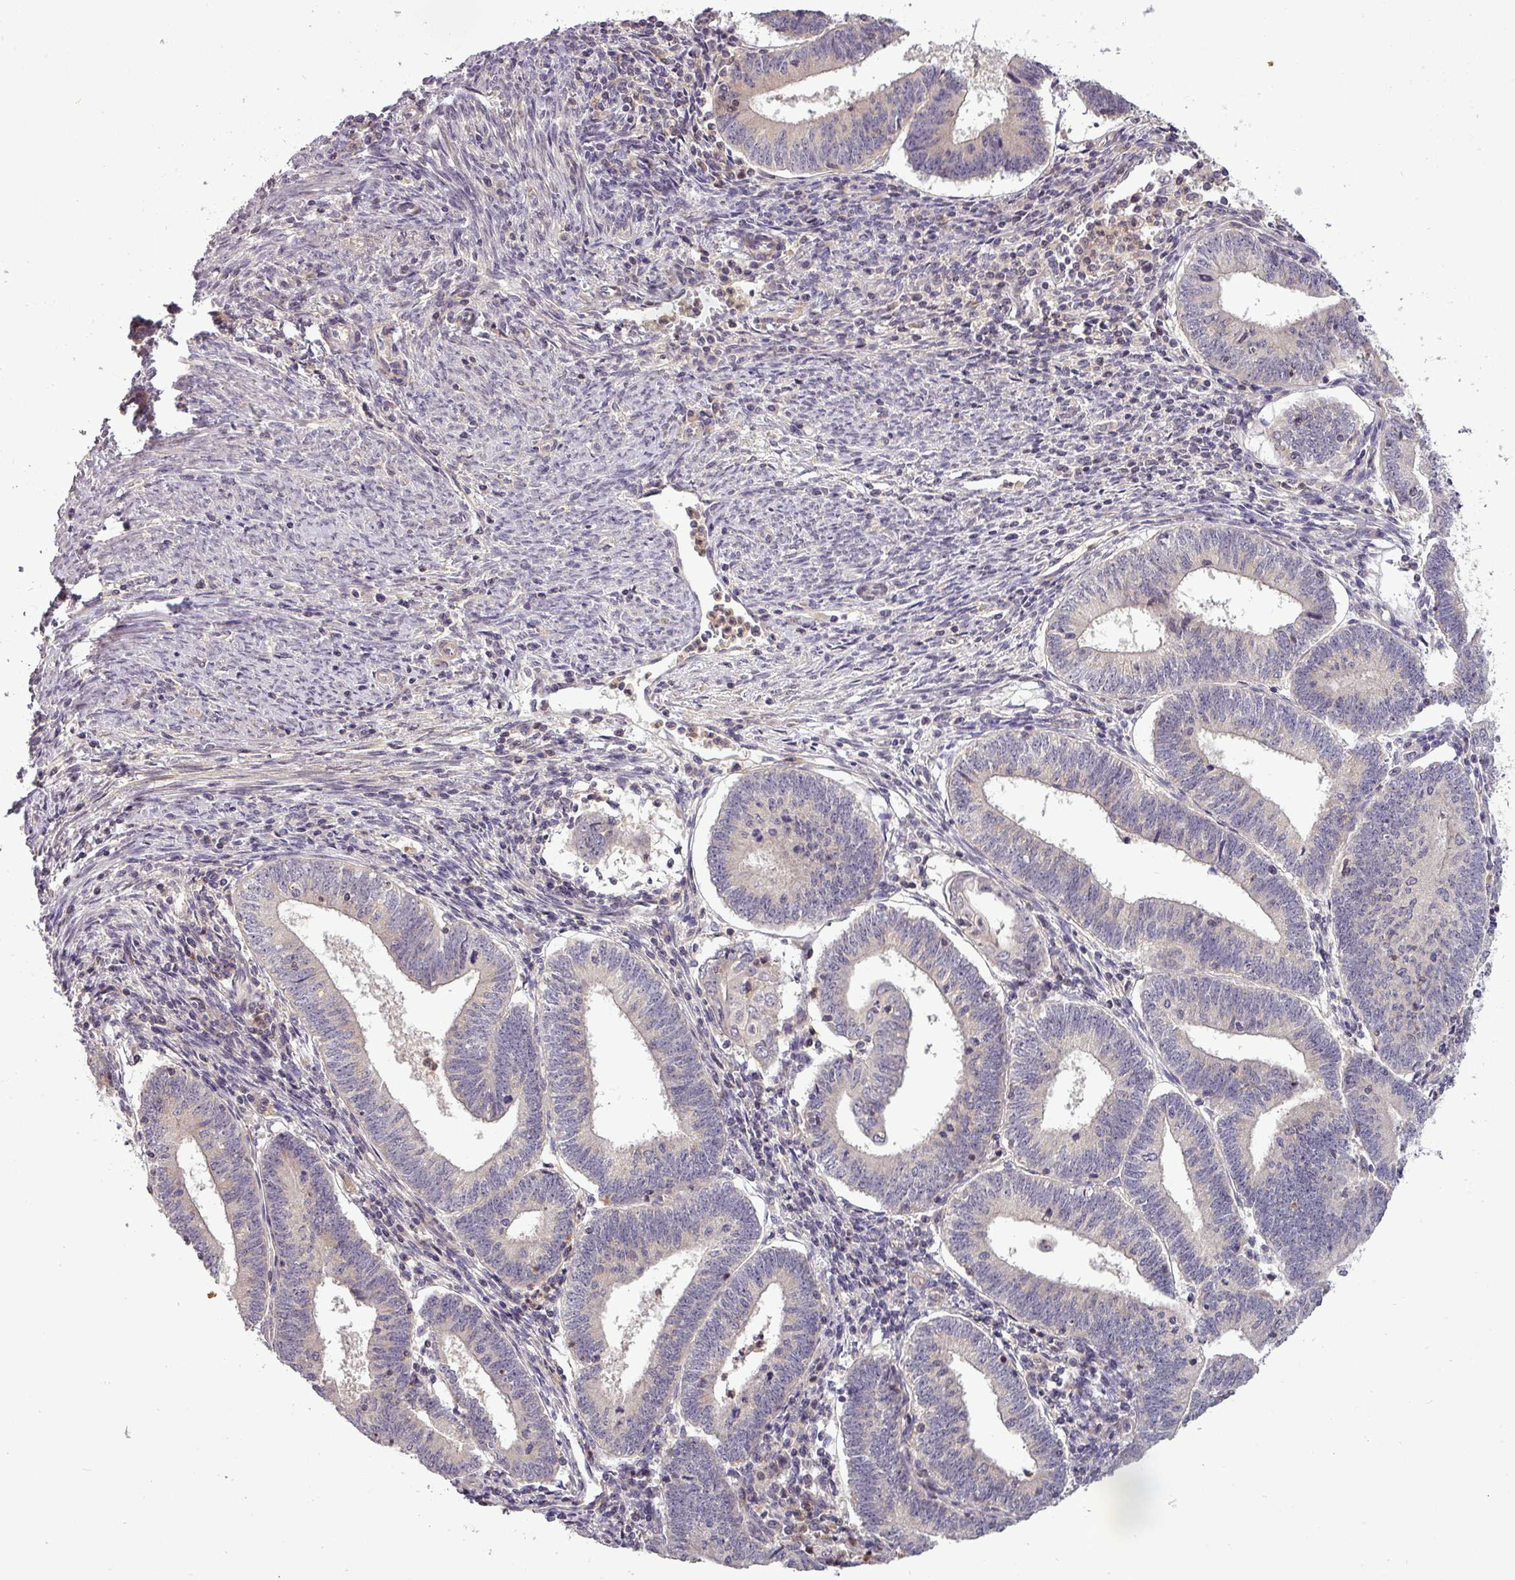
{"staining": {"intensity": "negative", "quantity": "none", "location": "none"}, "tissue": "endometrial cancer", "cell_type": "Tumor cells", "image_type": "cancer", "snomed": [{"axis": "morphology", "description": "Adenocarcinoma, NOS"}, {"axis": "topography", "description": "Endometrium"}], "caption": "DAB immunohistochemical staining of endometrial cancer demonstrates no significant positivity in tumor cells.", "gene": "NIN", "patient": {"sex": "female", "age": 60}}